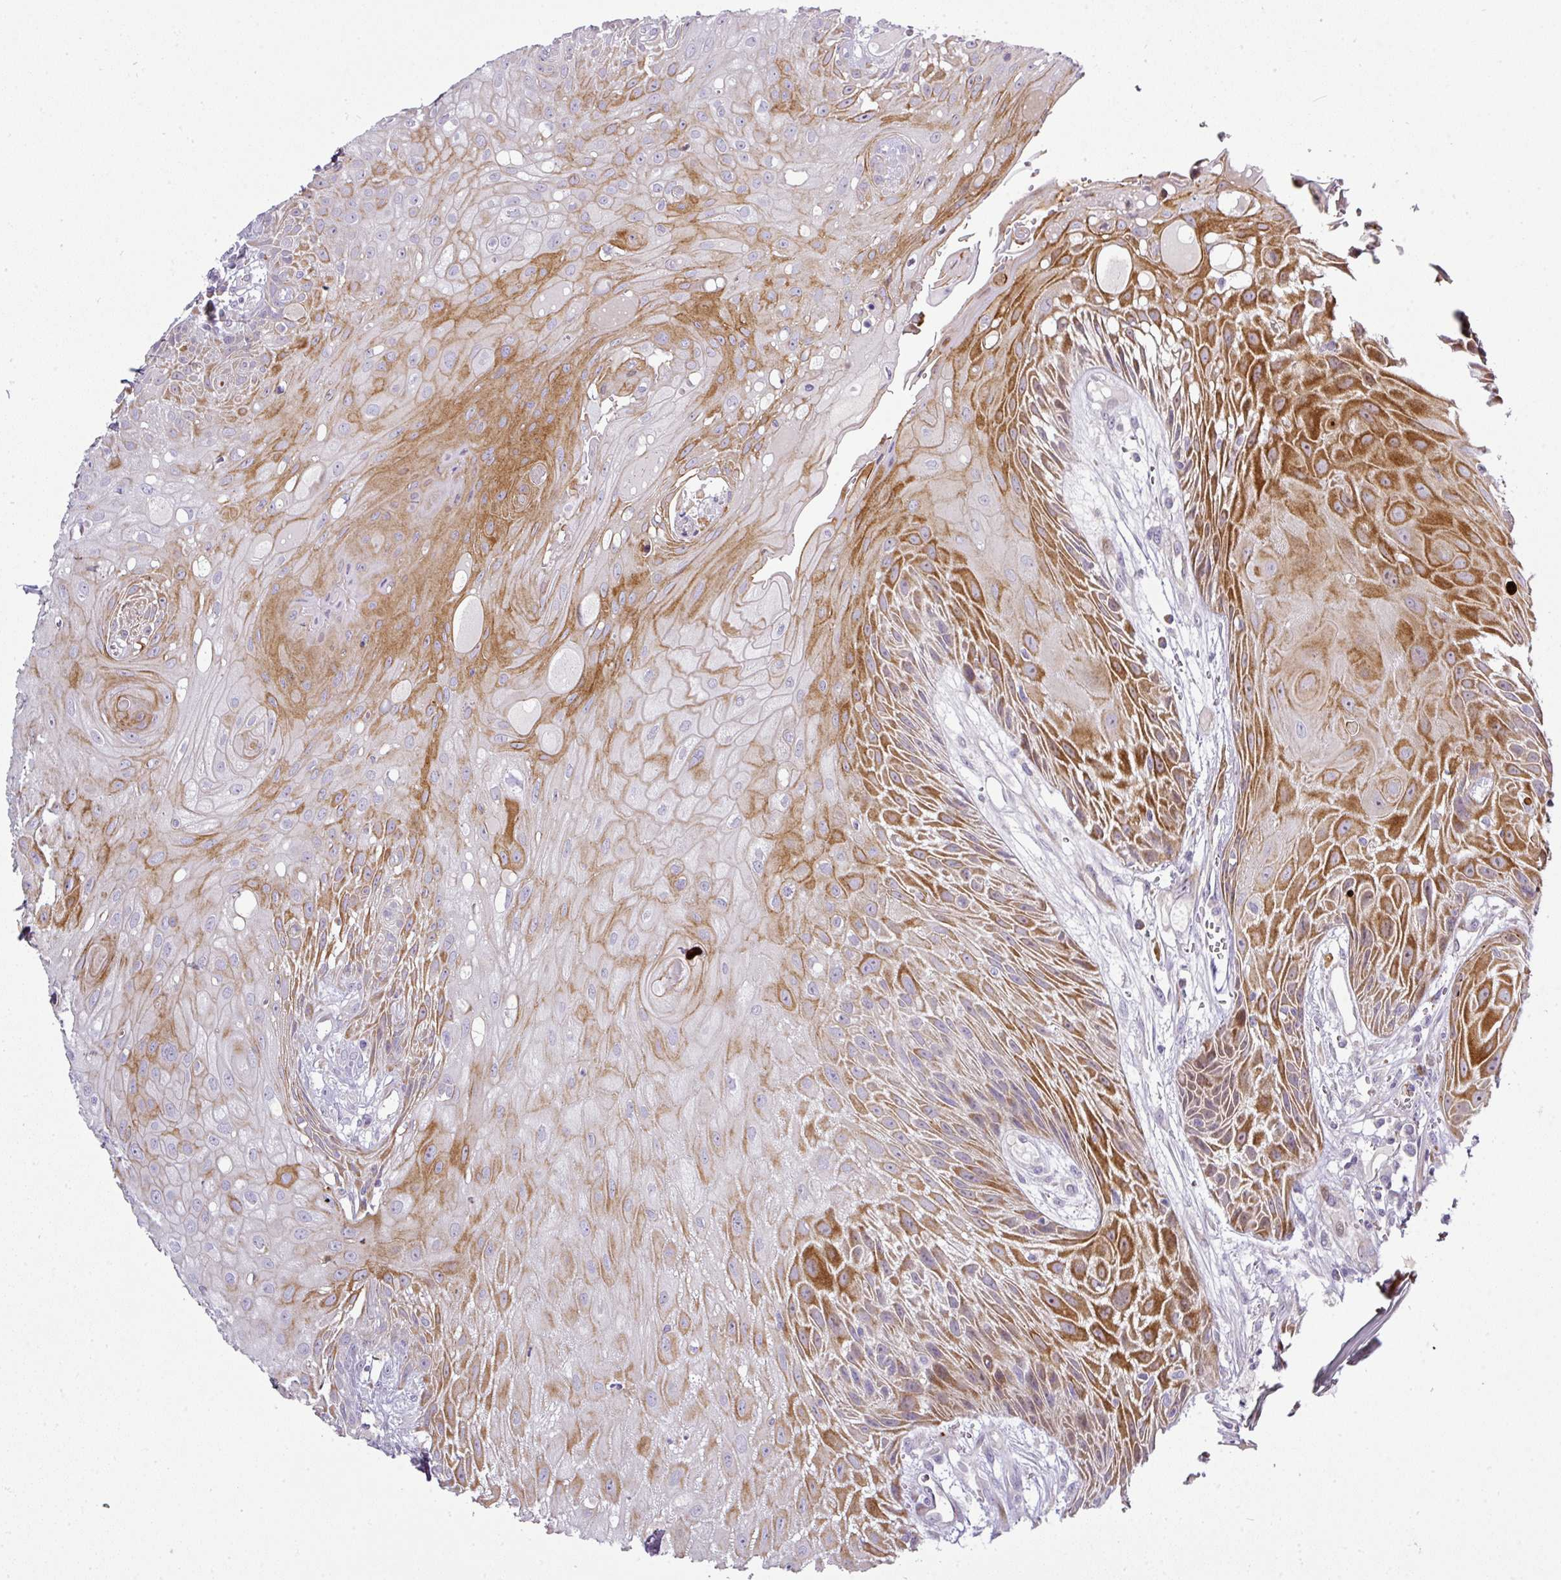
{"staining": {"intensity": "moderate", "quantity": "25%-75%", "location": "cytoplasmic/membranous"}, "tissue": "head and neck cancer", "cell_type": "Tumor cells", "image_type": "cancer", "snomed": [{"axis": "morphology", "description": "Squamous cell carcinoma, NOS"}, {"axis": "topography", "description": "Head-Neck"}], "caption": "Head and neck cancer stained with DAB (3,3'-diaminobenzidine) immunohistochemistry (IHC) demonstrates medium levels of moderate cytoplasmic/membranous expression in approximately 25%-75% of tumor cells.", "gene": "ATP6V1F", "patient": {"sex": "female", "age": 73}}